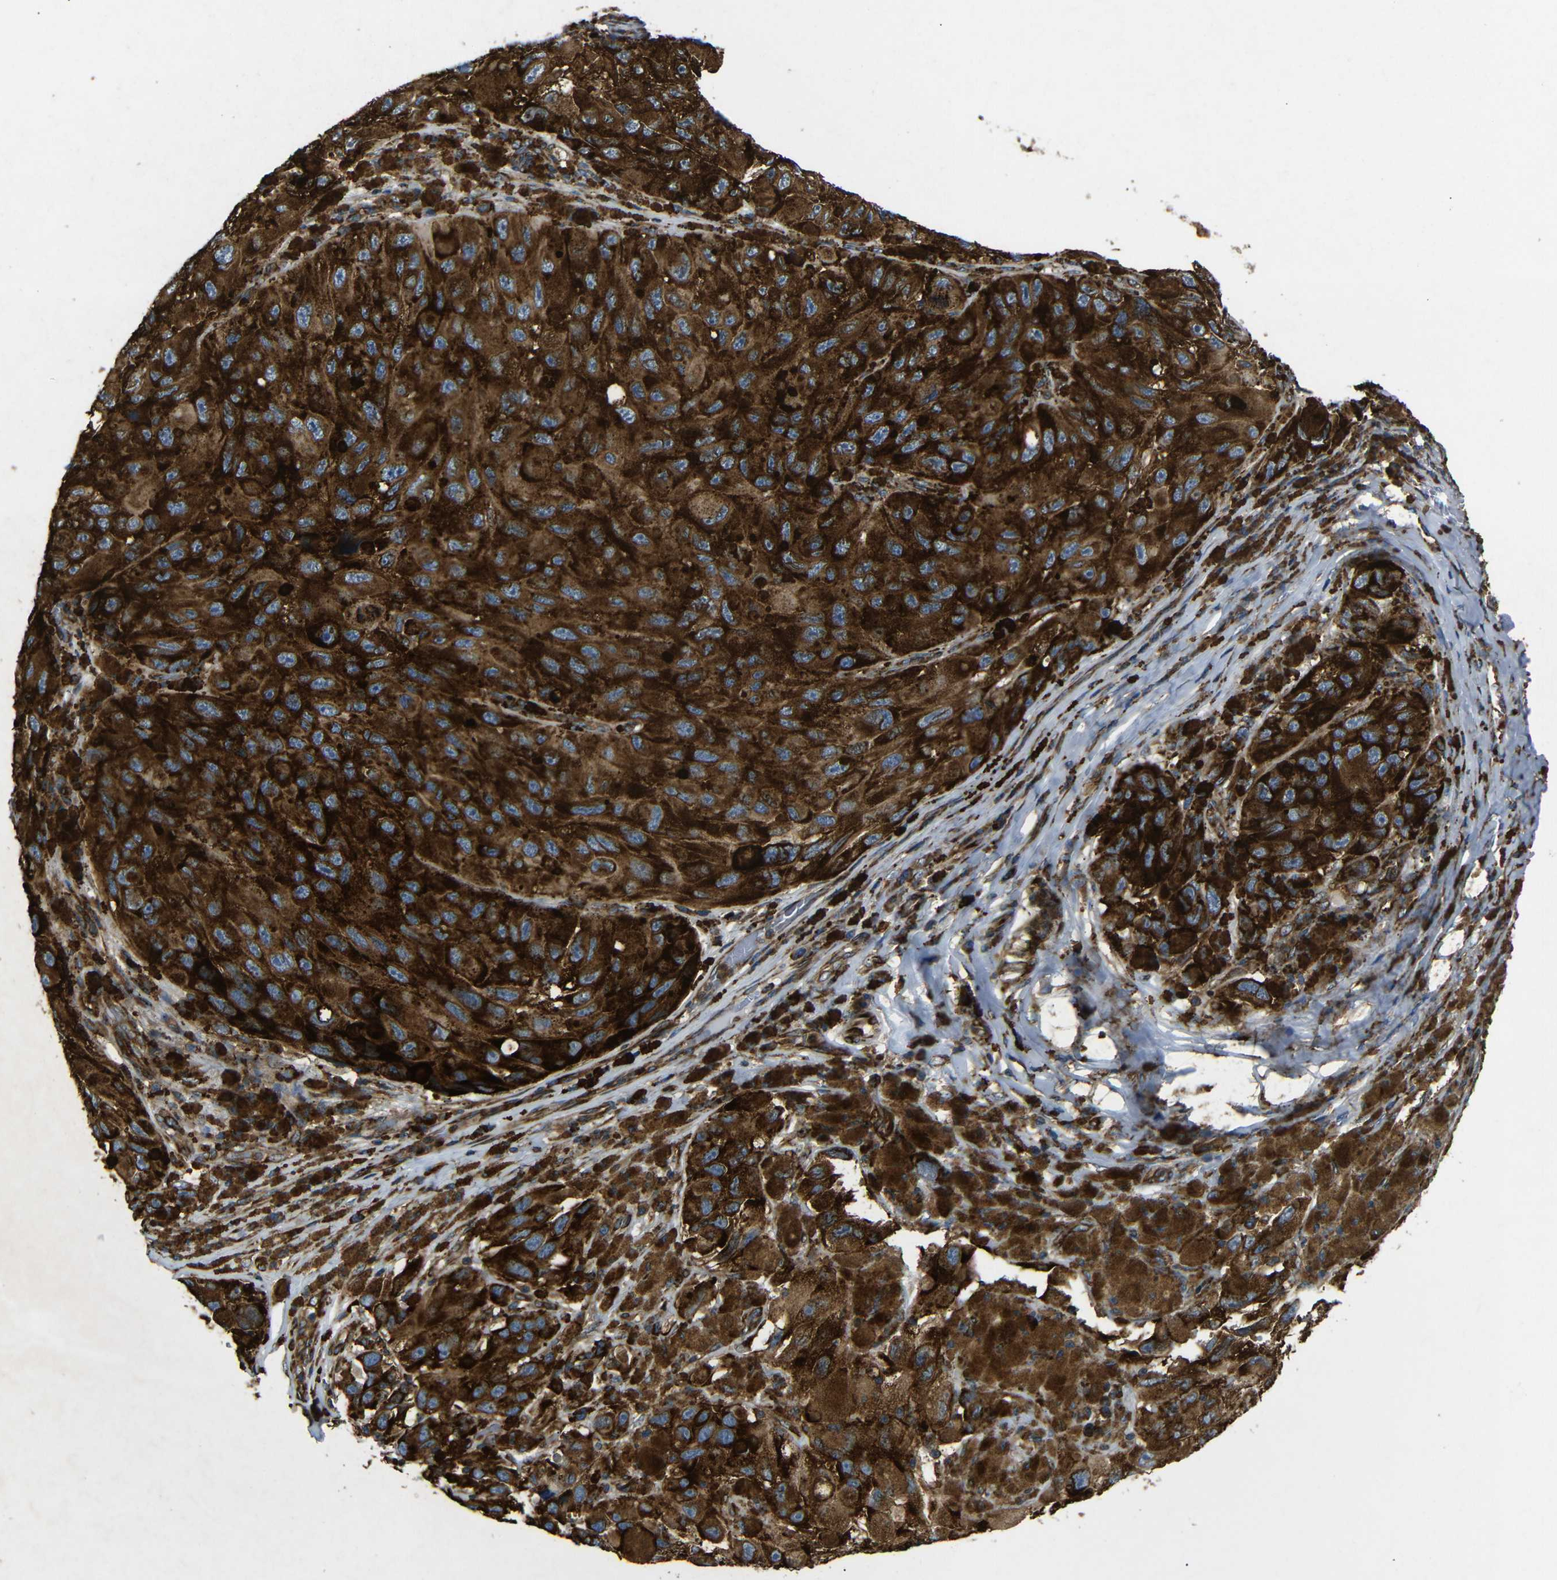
{"staining": {"intensity": "strong", "quantity": ">75%", "location": "cytoplasmic/membranous"}, "tissue": "melanoma", "cell_type": "Tumor cells", "image_type": "cancer", "snomed": [{"axis": "morphology", "description": "Malignant melanoma, NOS"}, {"axis": "topography", "description": "Skin"}], "caption": "Protein expression by IHC reveals strong cytoplasmic/membranous expression in about >75% of tumor cells in malignant melanoma.", "gene": "BTF3", "patient": {"sex": "female", "age": 73}}